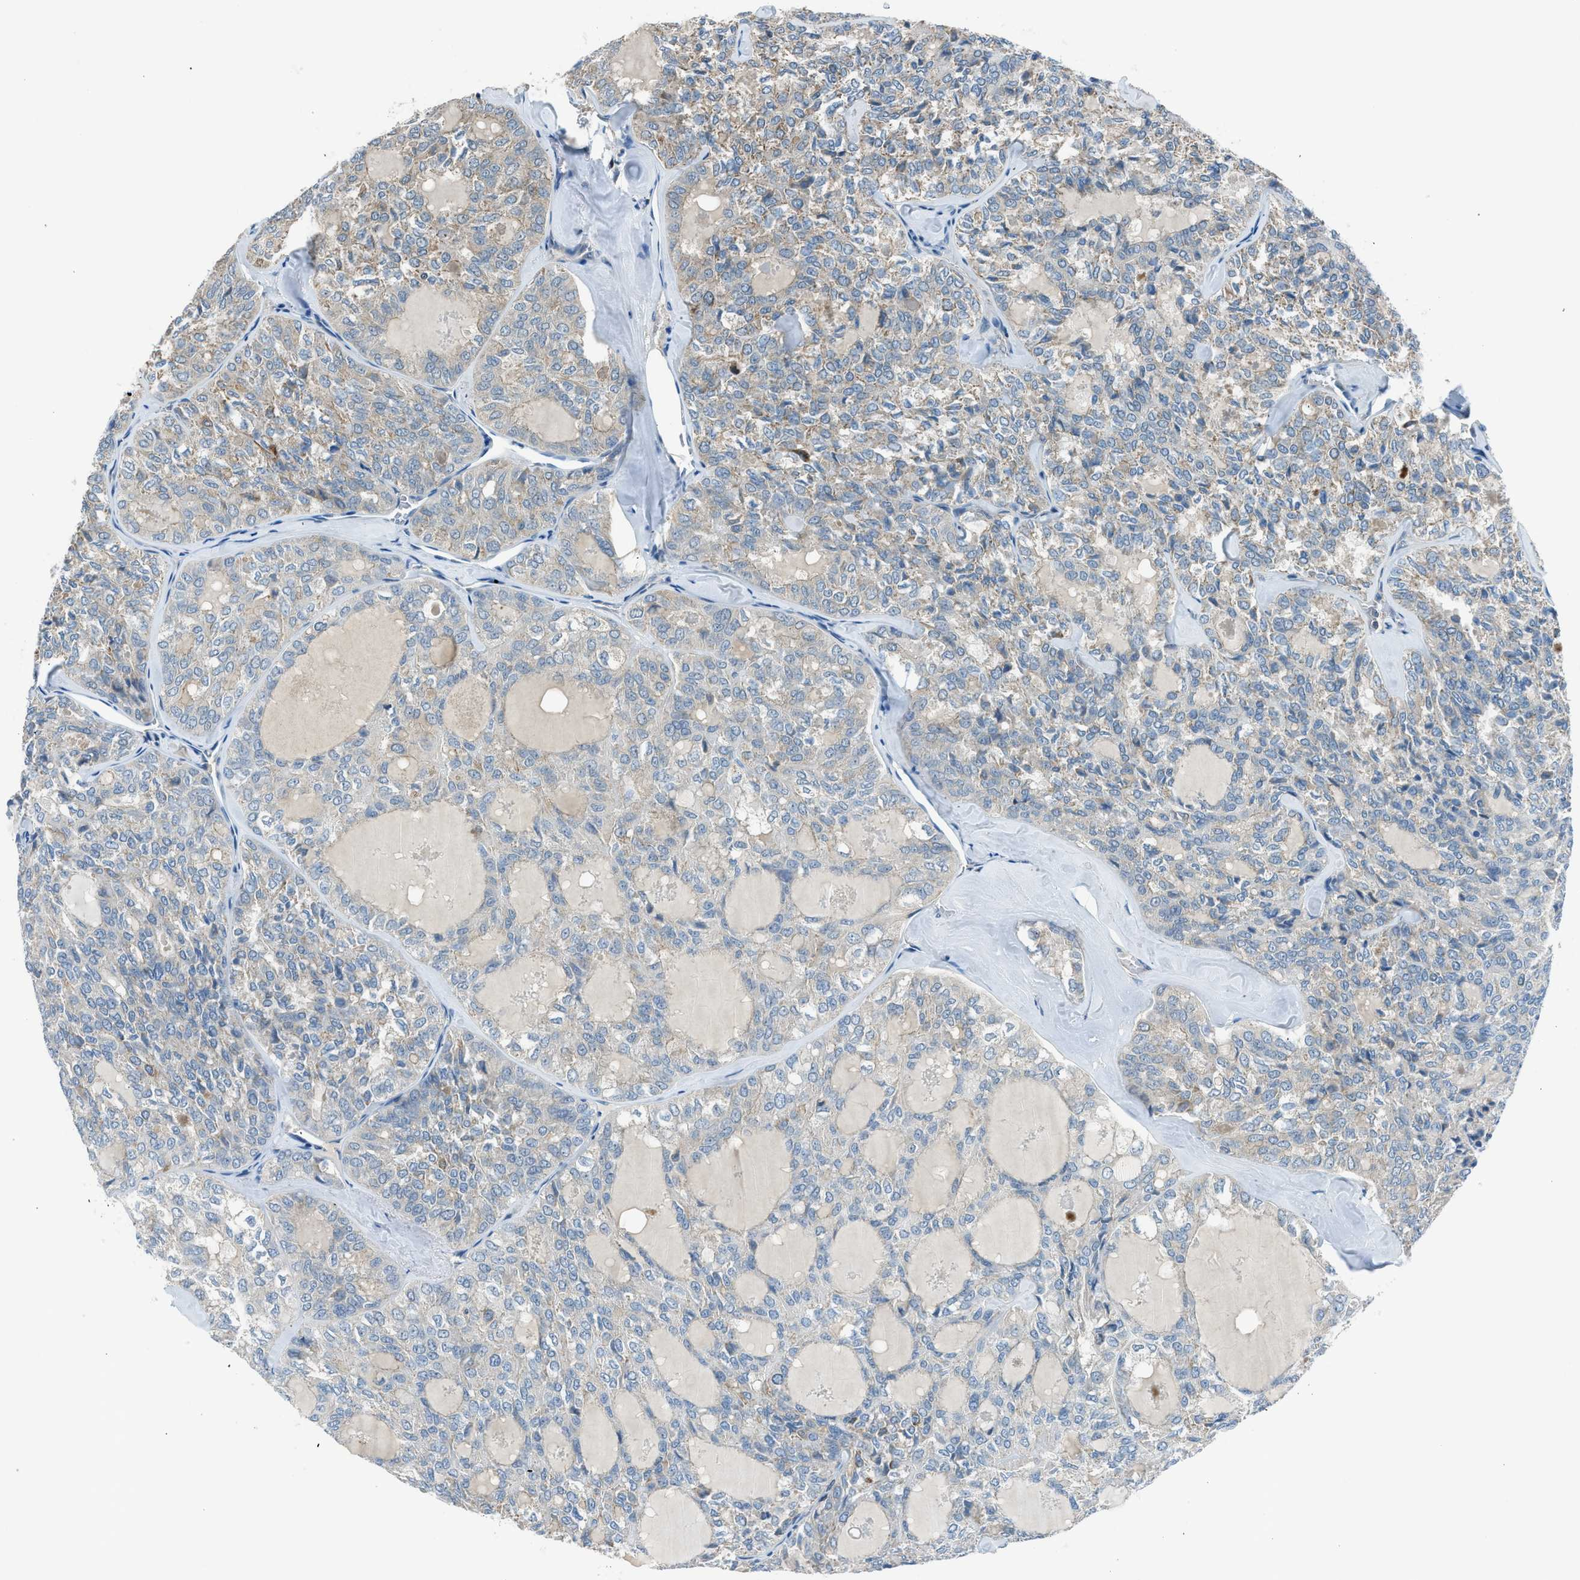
{"staining": {"intensity": "weak", "quantity": "25%-75%", "location": "cytoplasmic/membranous"}, "tissue": "thyroid cancer", "cell_type": "Tumor cells", "image_type": "cancer", "snomed": [{"axis": "morphology", "description": "Follicular adenoma carcinoma, NOS"}, {"axis": "topography", "description": "Thyroid gland"}], "caption": "A high-resolution image shows IHC staining of thyroid cancer, which demonstrates weak cytoplasmic/membranous expression in about 25%-75% of tumor cells.", "gene": "LMLN", "patient": {"sex": "male", "age": 75}}